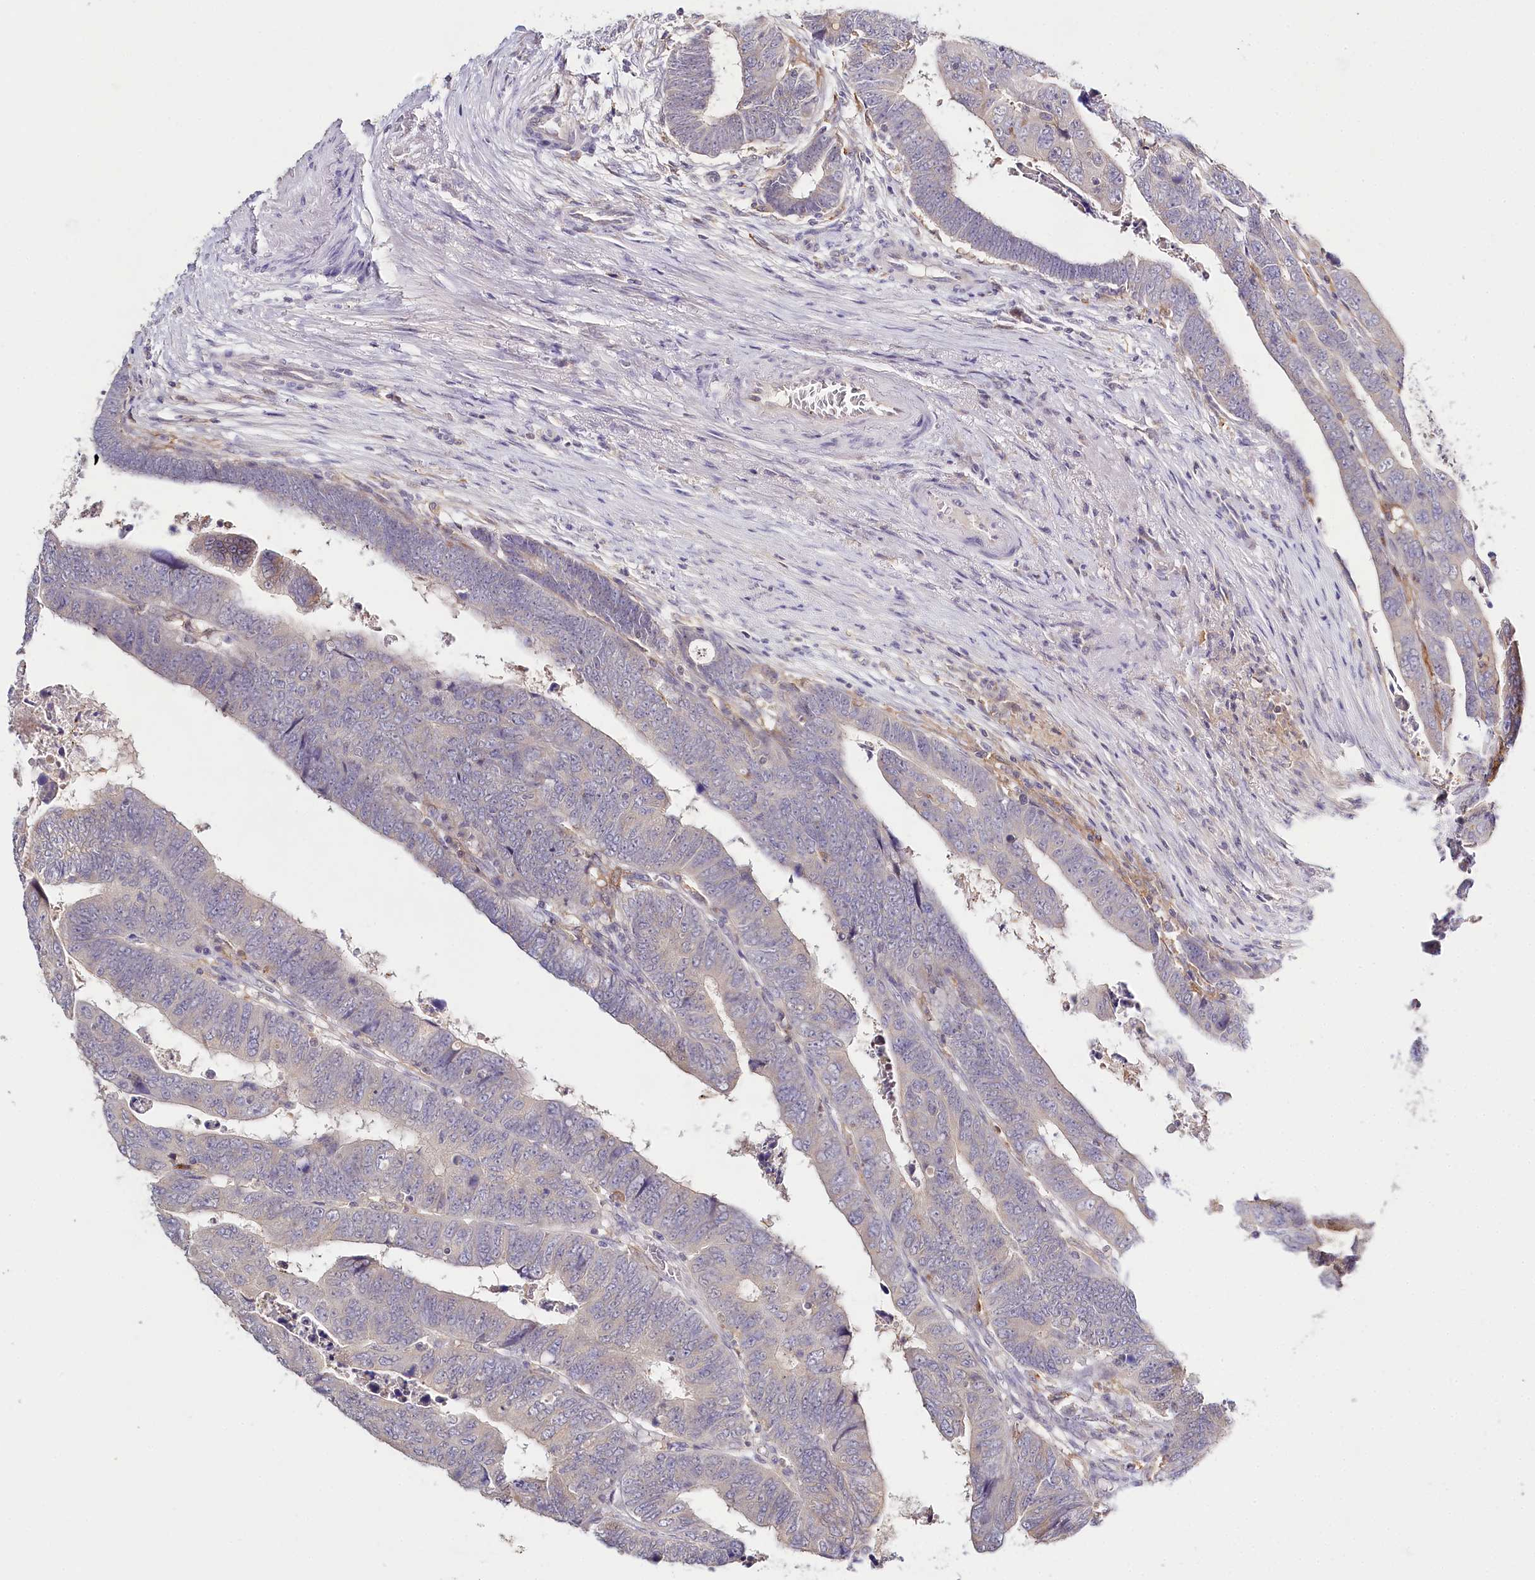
{"staining": {"intensity": "negative", "quantity": "none", "location": "none"}, "tissue": "colorectal cancer", "cell_type": "Tumor cells", "image_type": "cancer", "snomed": [{"axis": "morphology", "description": "Normal tissue, NOS"}, {"axis": "morphology", "description": "Adenocarcinoma, NOS"}, {"axis": "topography", "description": "Rectum"}], "caption": "This histopathology image is of colorectal cancer stained with IHC to label a protein in brown with the nuclei are counter-stained blue. There is no staining in tumor cells.", "gene": "DAPK1", "patient": {"sex": "female", "age": 65}}